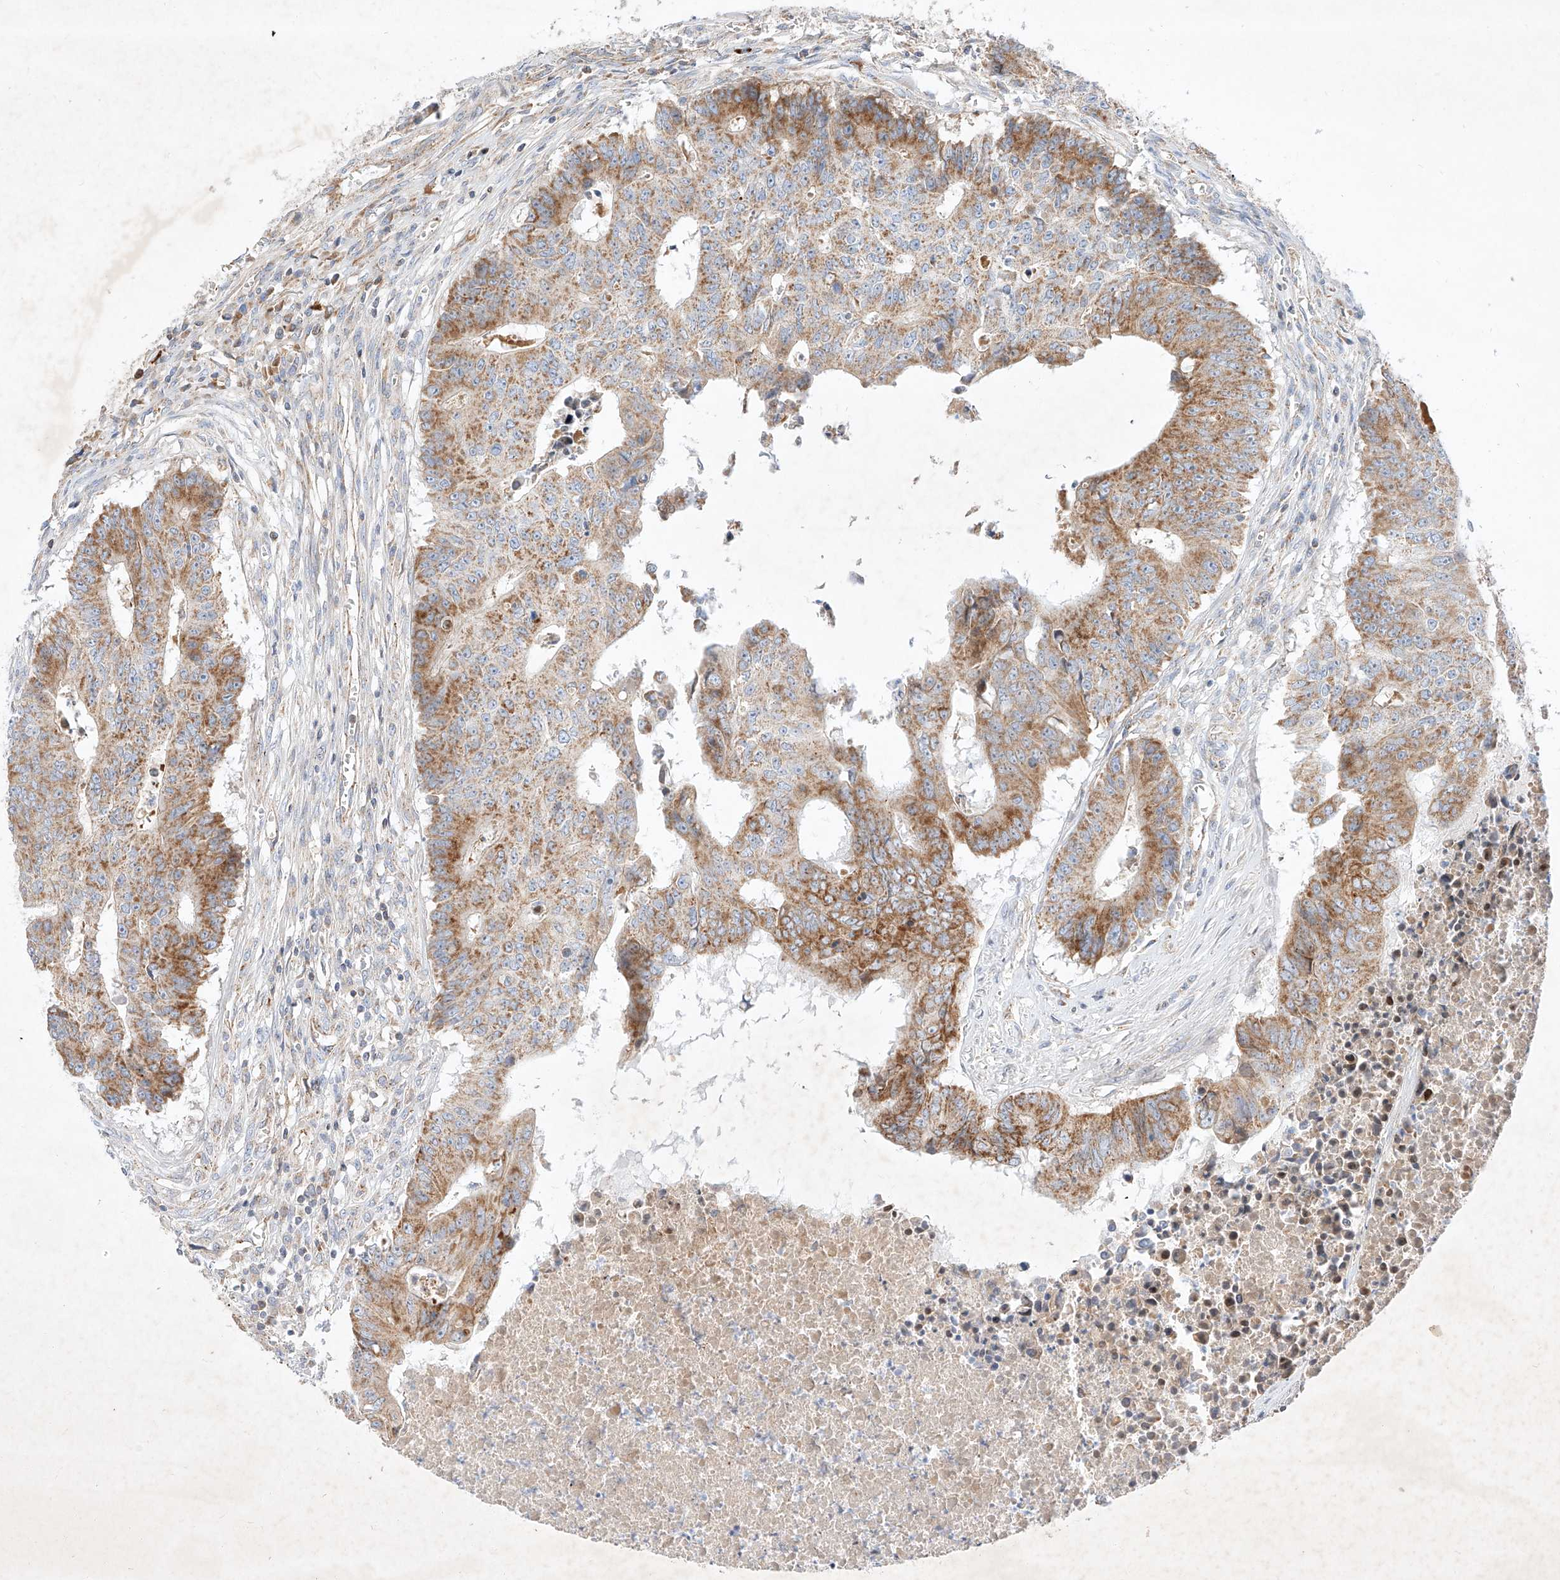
{"staining": {"intensity": "strong", "quantity": "25%-75%", "location": "cytoplasmic/membranous"}, "tissue": "colorectal cancer", "cell_type": "Tumor cells", "image_type": "cancer", "snomed": [{"axis": "morphology", "description": "Adenocarcinoma, NOS"}, {"axis": "topography", "description": "Colon"}], "caption": "Immunohistochemical staining of adenocarcinoma (colorectal) exhibits high levels of strong cytoplasmic/membranous positivity in approximately 25%-75% of tumor cells.", "gene": "OSGEPL1", "patient": {"sex": "male", "age": 87}}